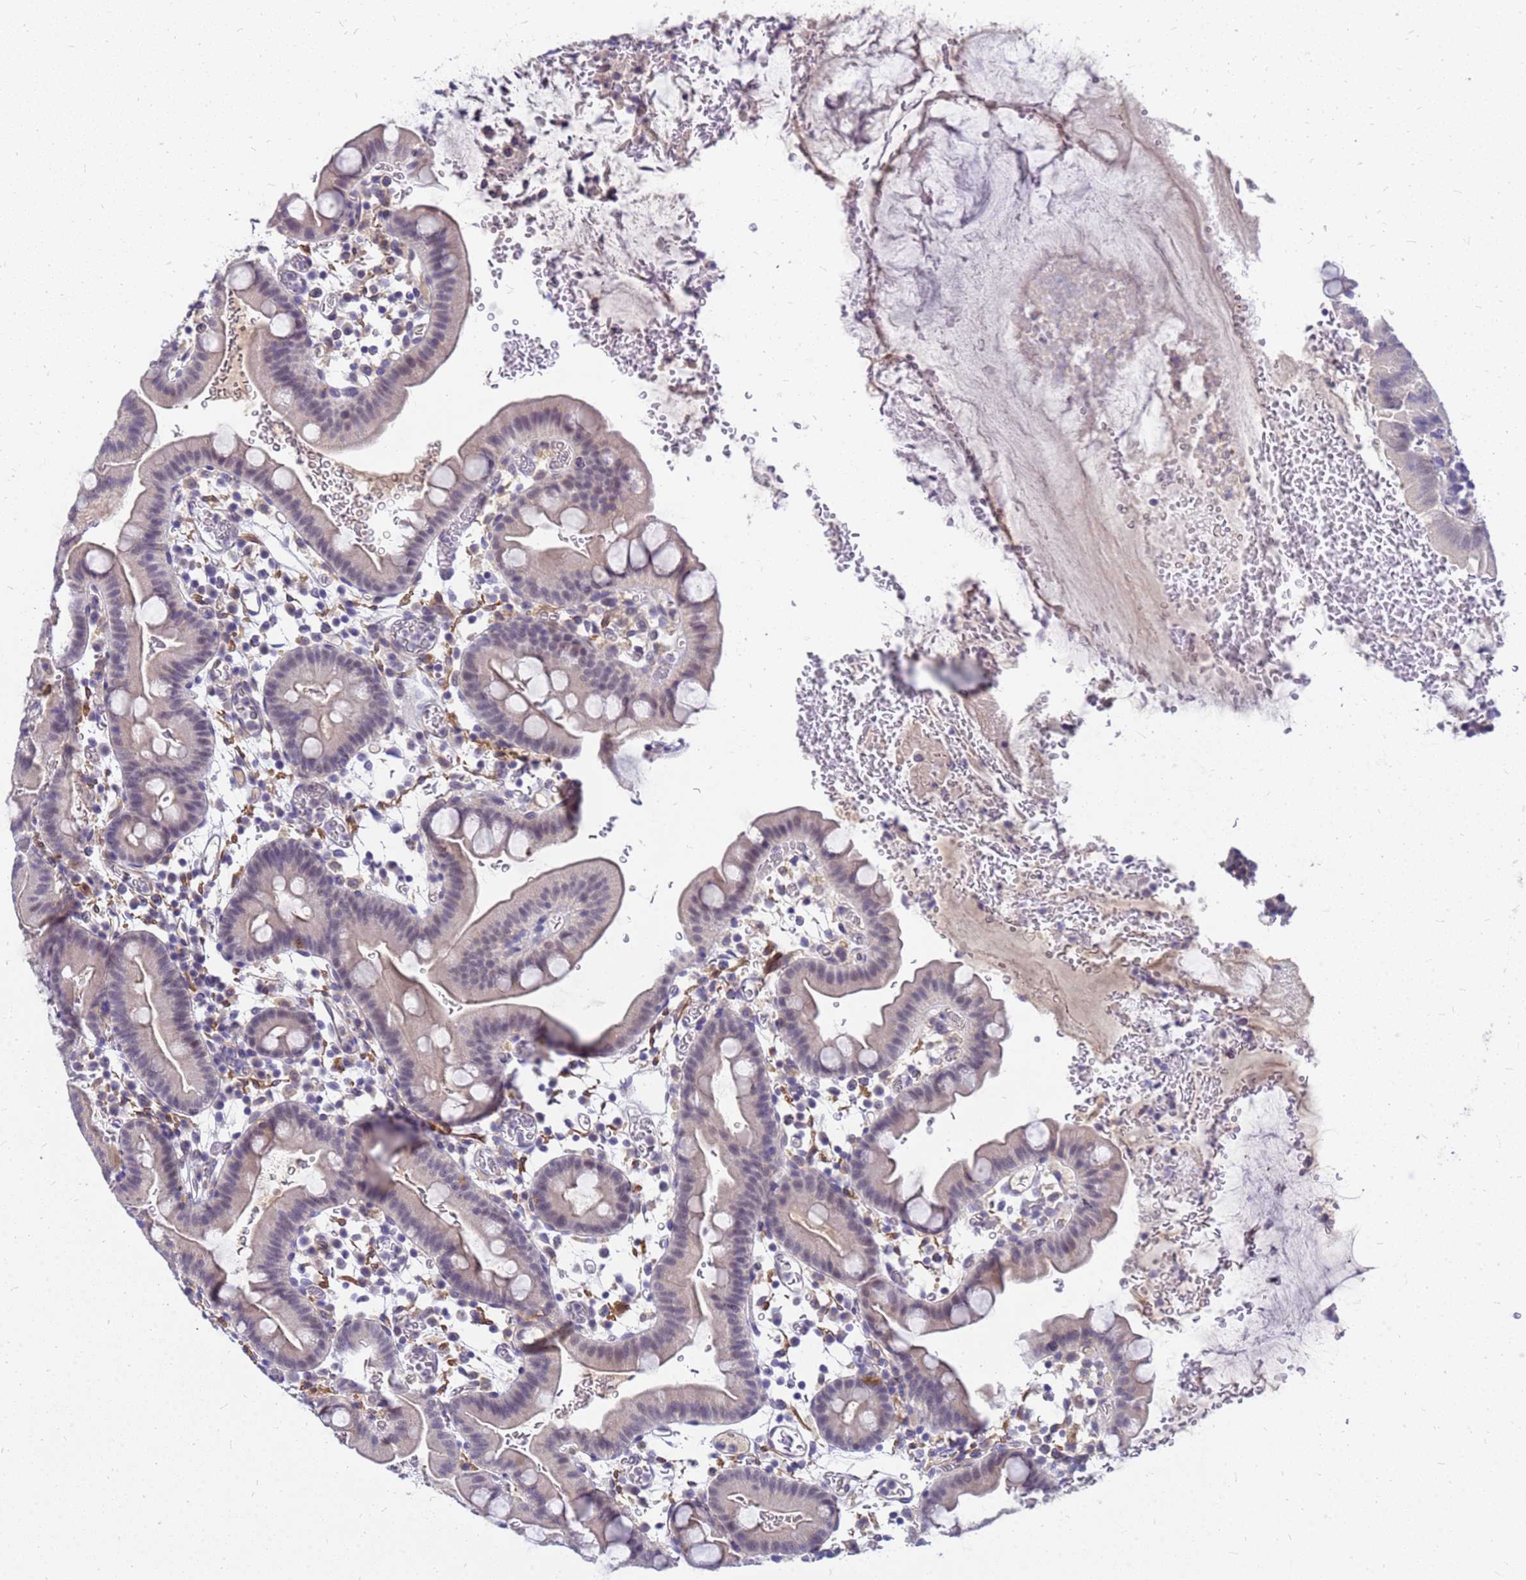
{"staining": {"intensity": "negative", "quantity": "none", "location": "none"}, "tissue": "small intestine", "cell_type": "Glandular cells", "image_type": "normal", "snomed": [{"axis": "morphology", "description": "Normal tissue, NOS"}, {"axis": "topography", "description": "Stomach, upper"}, {"axis": "topography", "description": "Stomach, lower"}, {"axis": "topography", "description": "Small intestine"}], "caption": "DAB immunohistochemical staining of normal small intestine demonstrates no significant positivity in glandular cells. The staining was performed using DAB to visualize the protein expression in brown, while the nuclei were stained in blue with hematoxylin (Magnification: 20x).", "gene": "SRGAP3", "patient": {"sex": "male", "age": 68}}